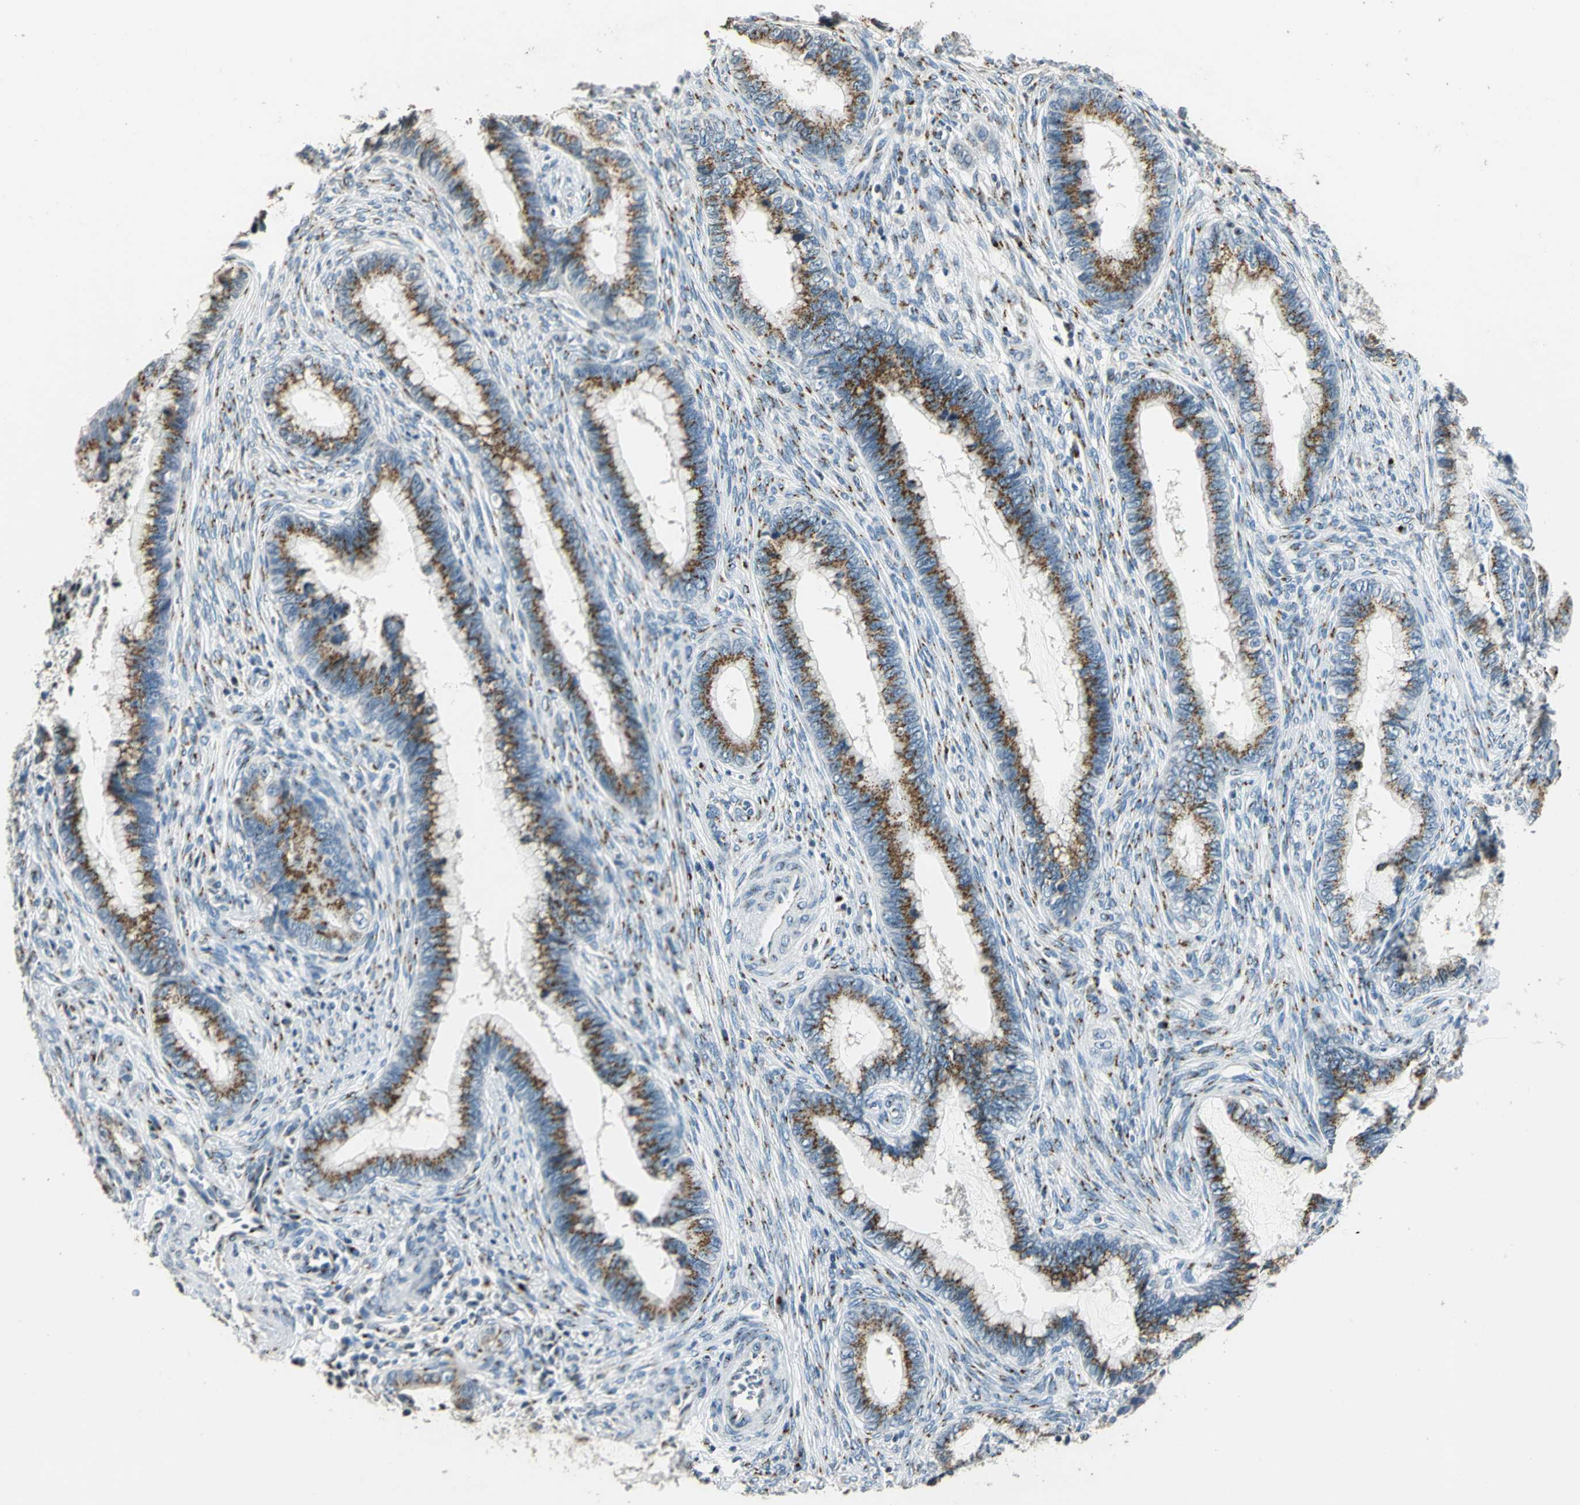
{"staining": {"intensity": "moderate", "quantity": ">75%", "location": "cytoplasmic/membranous"}, "tissue": "cervical cancer", "cell_type": "Tumor cells", "image_type": "cancer", "snomed": [{"axis": "morphology", "description": "Adenocarcinoma, NOS"}, {"axis": "topography", "description": "Cervix"}], "caption": "High-power microscopy captured an immunohistochemistry photomicrograph of cervical cancer, revealing moderate cytoplasmic/membranous staining in about >75% of tumor cells.", "gene": "TMEM115", "patient": {"sex": "female", "age": 44}}